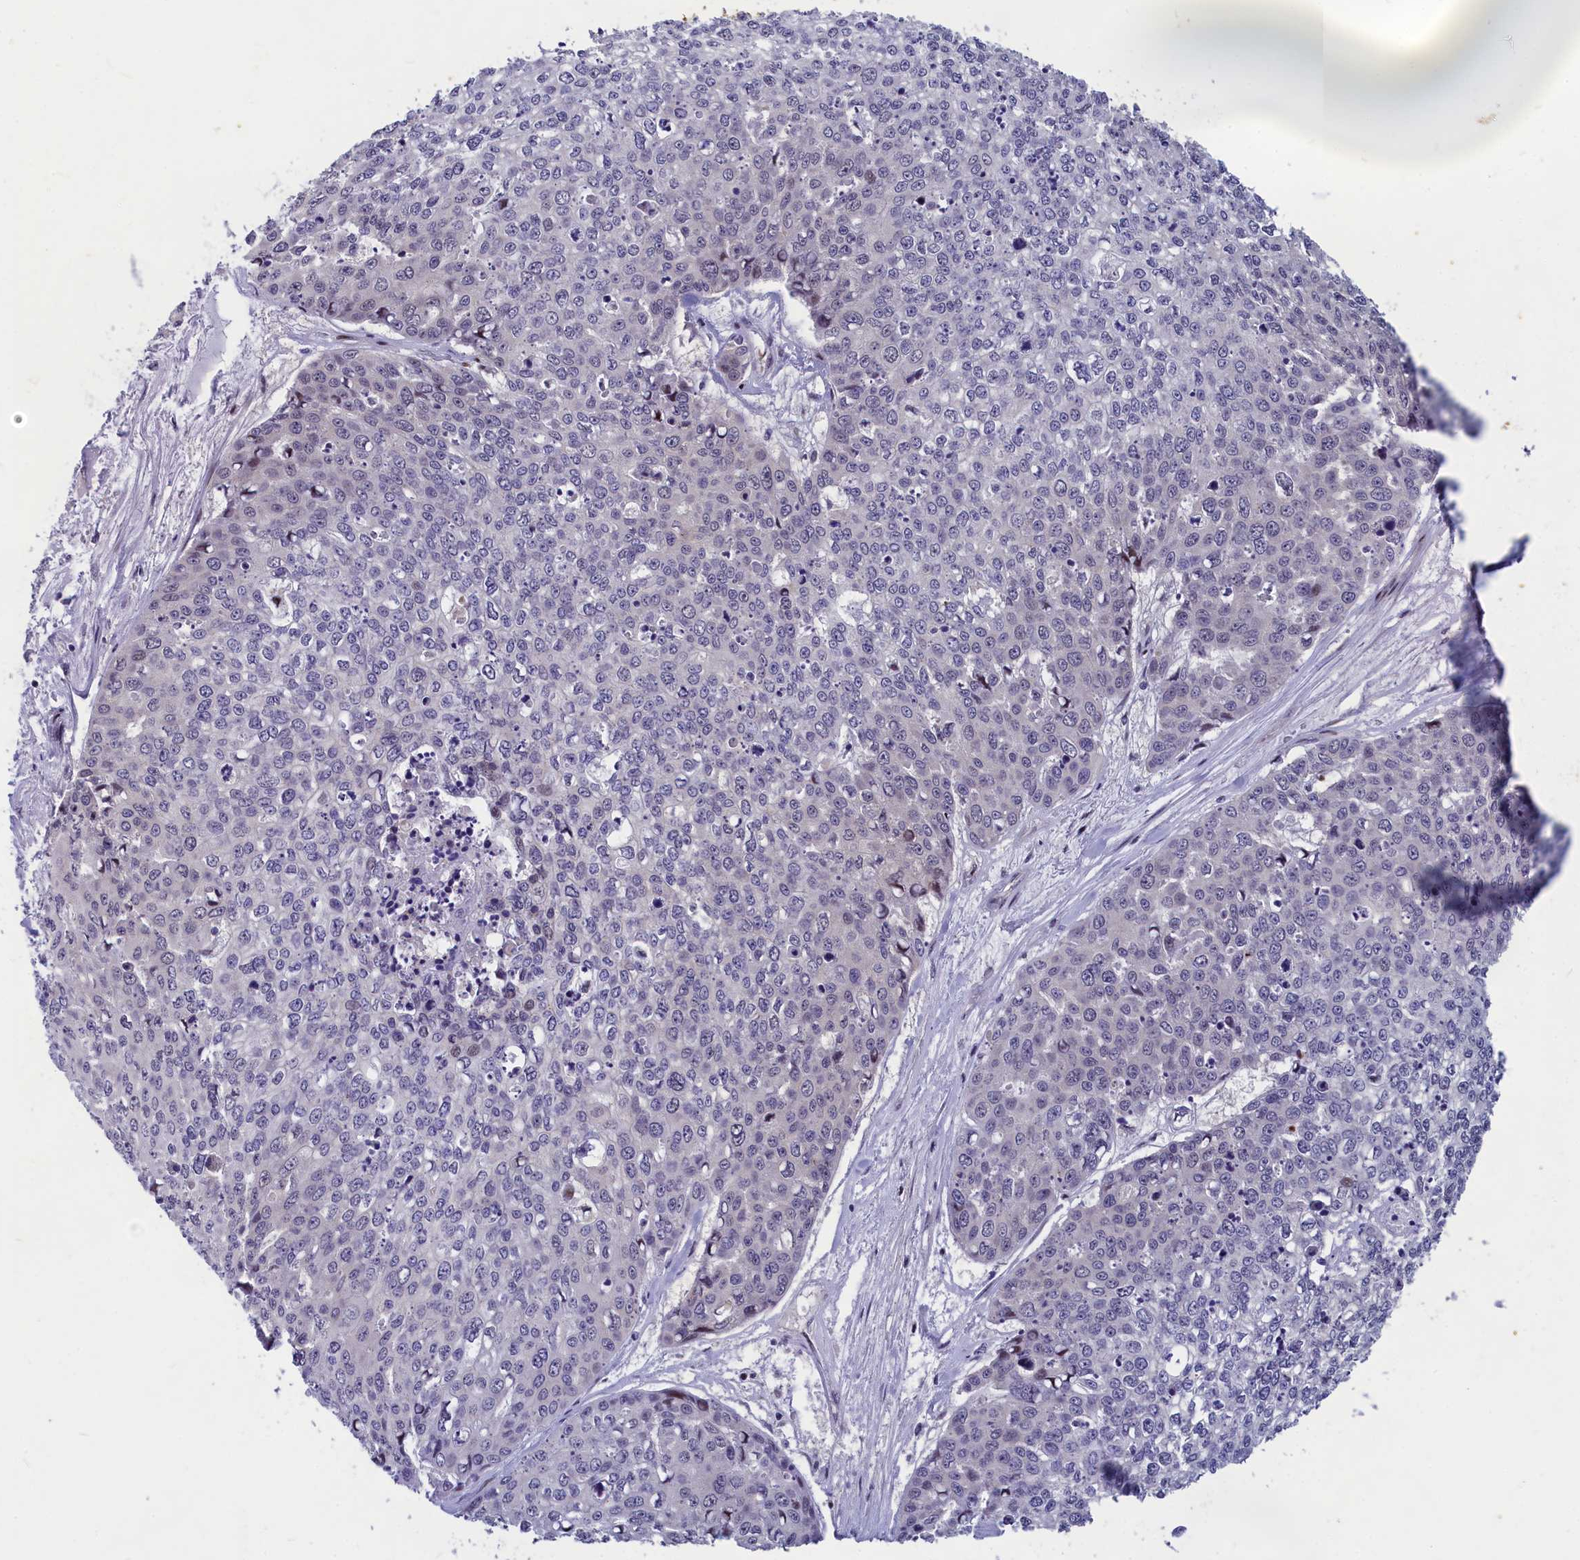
{"staining": {"intensity": "negative", "quantity": "none", "location": "none"}, "tissue": "skin cancer", "cell_type": "Tumor cells", "image_type": "cancer", "snomed": [{"axis": "morphology", "description": "Squamous cell carcinoma, NOS"}, {"axis": "topography", "description": "Skin"}], "caption": "Squamous cell carcinoma (skin) stained for a protein using IHC exhibits no expression tumor cells.", "gene": "ANKRD34B", "patient": {"sex": "female", "age": 44}}